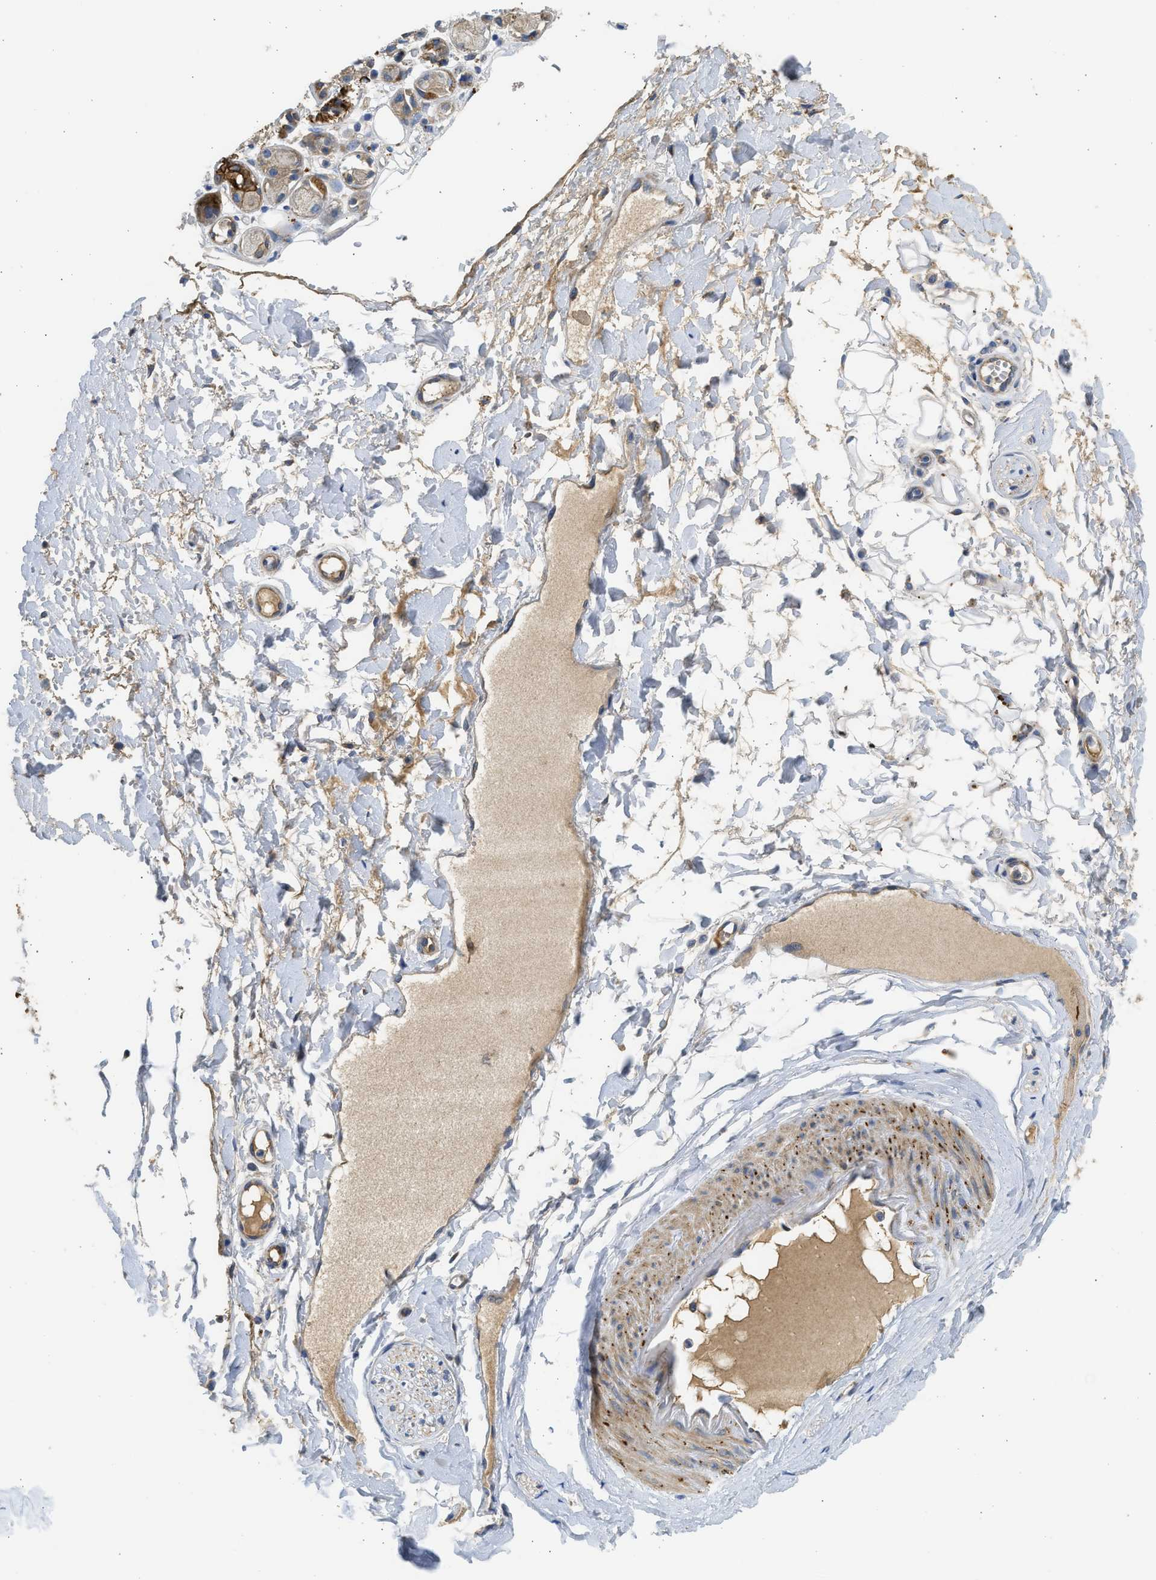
{"staining": {"intensity": "negative", "quantity": "none", "location": "none"}, "tissue": "adipose tissue", "cell_type": "Adipocytes", "image_type": "normal", "snomed": [{"axis": "morphology", "description": "Normal tissue, NOS"}, {"axis": "morphology", "description": "Inflammation, NOS"}, {"axis": "topography", "description": "Salivary gland"}, {"axis": "topography", "description": "Peripheral nerve tissue"}], "caption": "Adipocytes are negative for protein expression in benign human adipose tissue. (Immunohistochemistry, brightfield microscopy, high magnification).", "gene": "CSRNP2", "patient": {"sex": "female", "age": 75}}